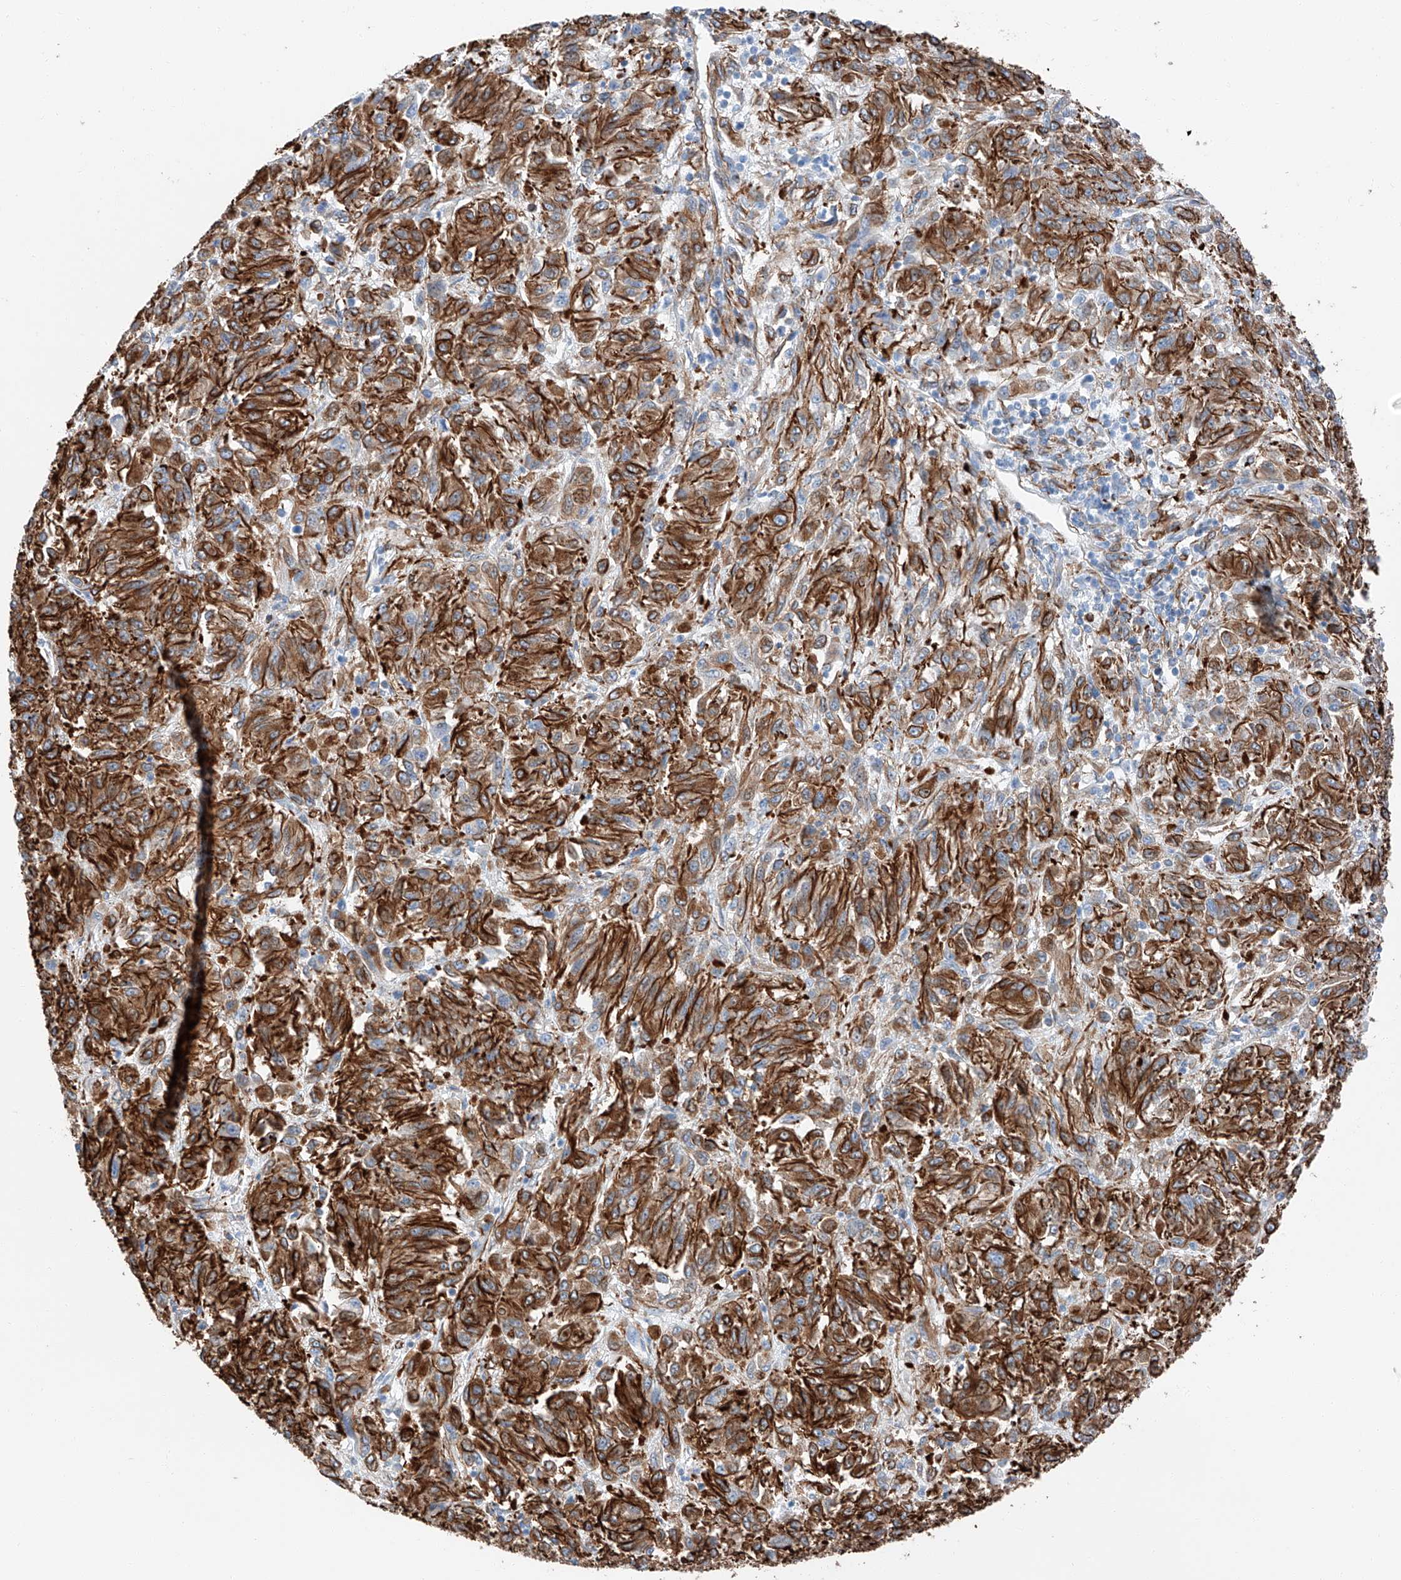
{"staining": {"intensity": "strong", "quantity": ">75%", "location": "cytoplasmic/membranous"}, "tissue": "melanoma", "cell_type": "Tumor cells", "image_type": "cancer", "snomed": [{"axis": "morphology", "description": "Malignant melanoma, Metastatic site"}, {"axis": "topography", "description": "Lung"}], "caption": "Immunohistochemistry (IHC) image of malignant melanoma (metastatic site) stained for a protein (brown), which exhibits high levels of strong cytoplasmic/membranous staining in about >75% of tumor cells.", "gene": "ZNF804A", "patient": {"sex": "male", "age": 64}}